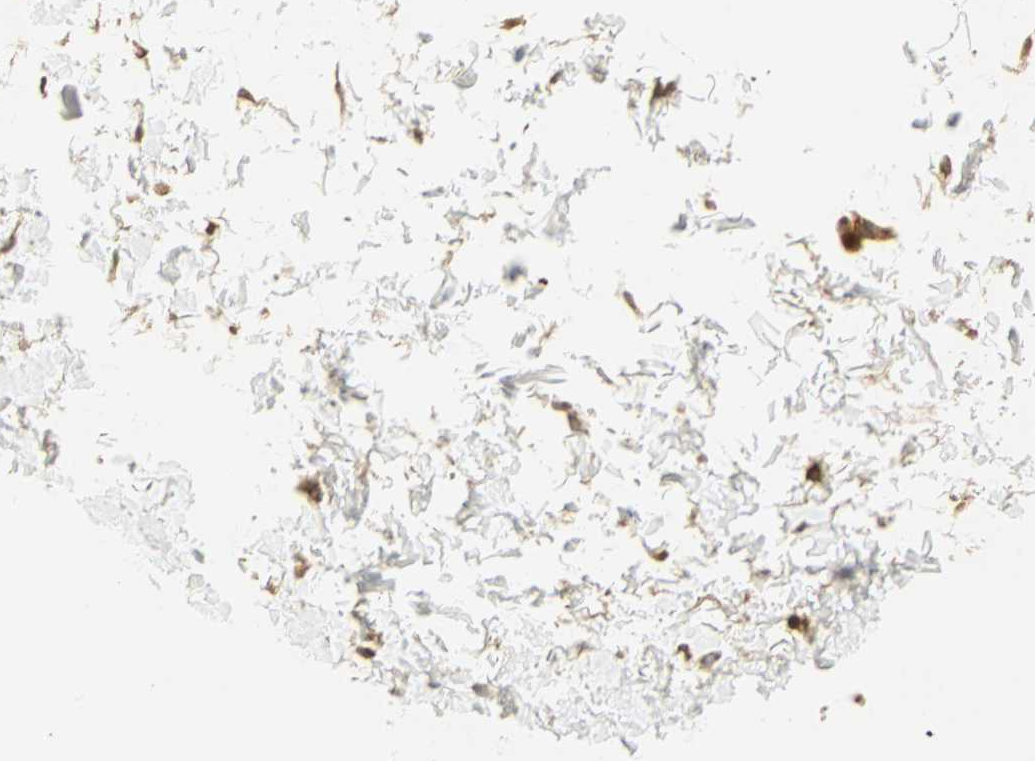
{"staining": {"intensity": "moderate", "quantity": ">75%", "location": "cytoplasmic/membranous"}, "tissue": "adipose tissue", "cell_type": "Adipocytes", "image_type": "normal", "snomed": [{"axis": "morphology", "description": "Normal tissue, NOS"}, {"axis": "morphology", "description": "Inflammation, NOS"}, {"axis": "topography", "description": "Salivary gland"}, {"axis": "topography", "description": "Peripheral nerve tissue"}], "caption": "This micrograph demonstrates benign adipose tissue stained with IHC to label a protein in brown. The cytoplasmic/membranous of adipocytes show moderate positivity for the protein. Nuclei are counter-stained blue.", "gene": "EEA1", "patient": {"sex": "female", "age": 75}}